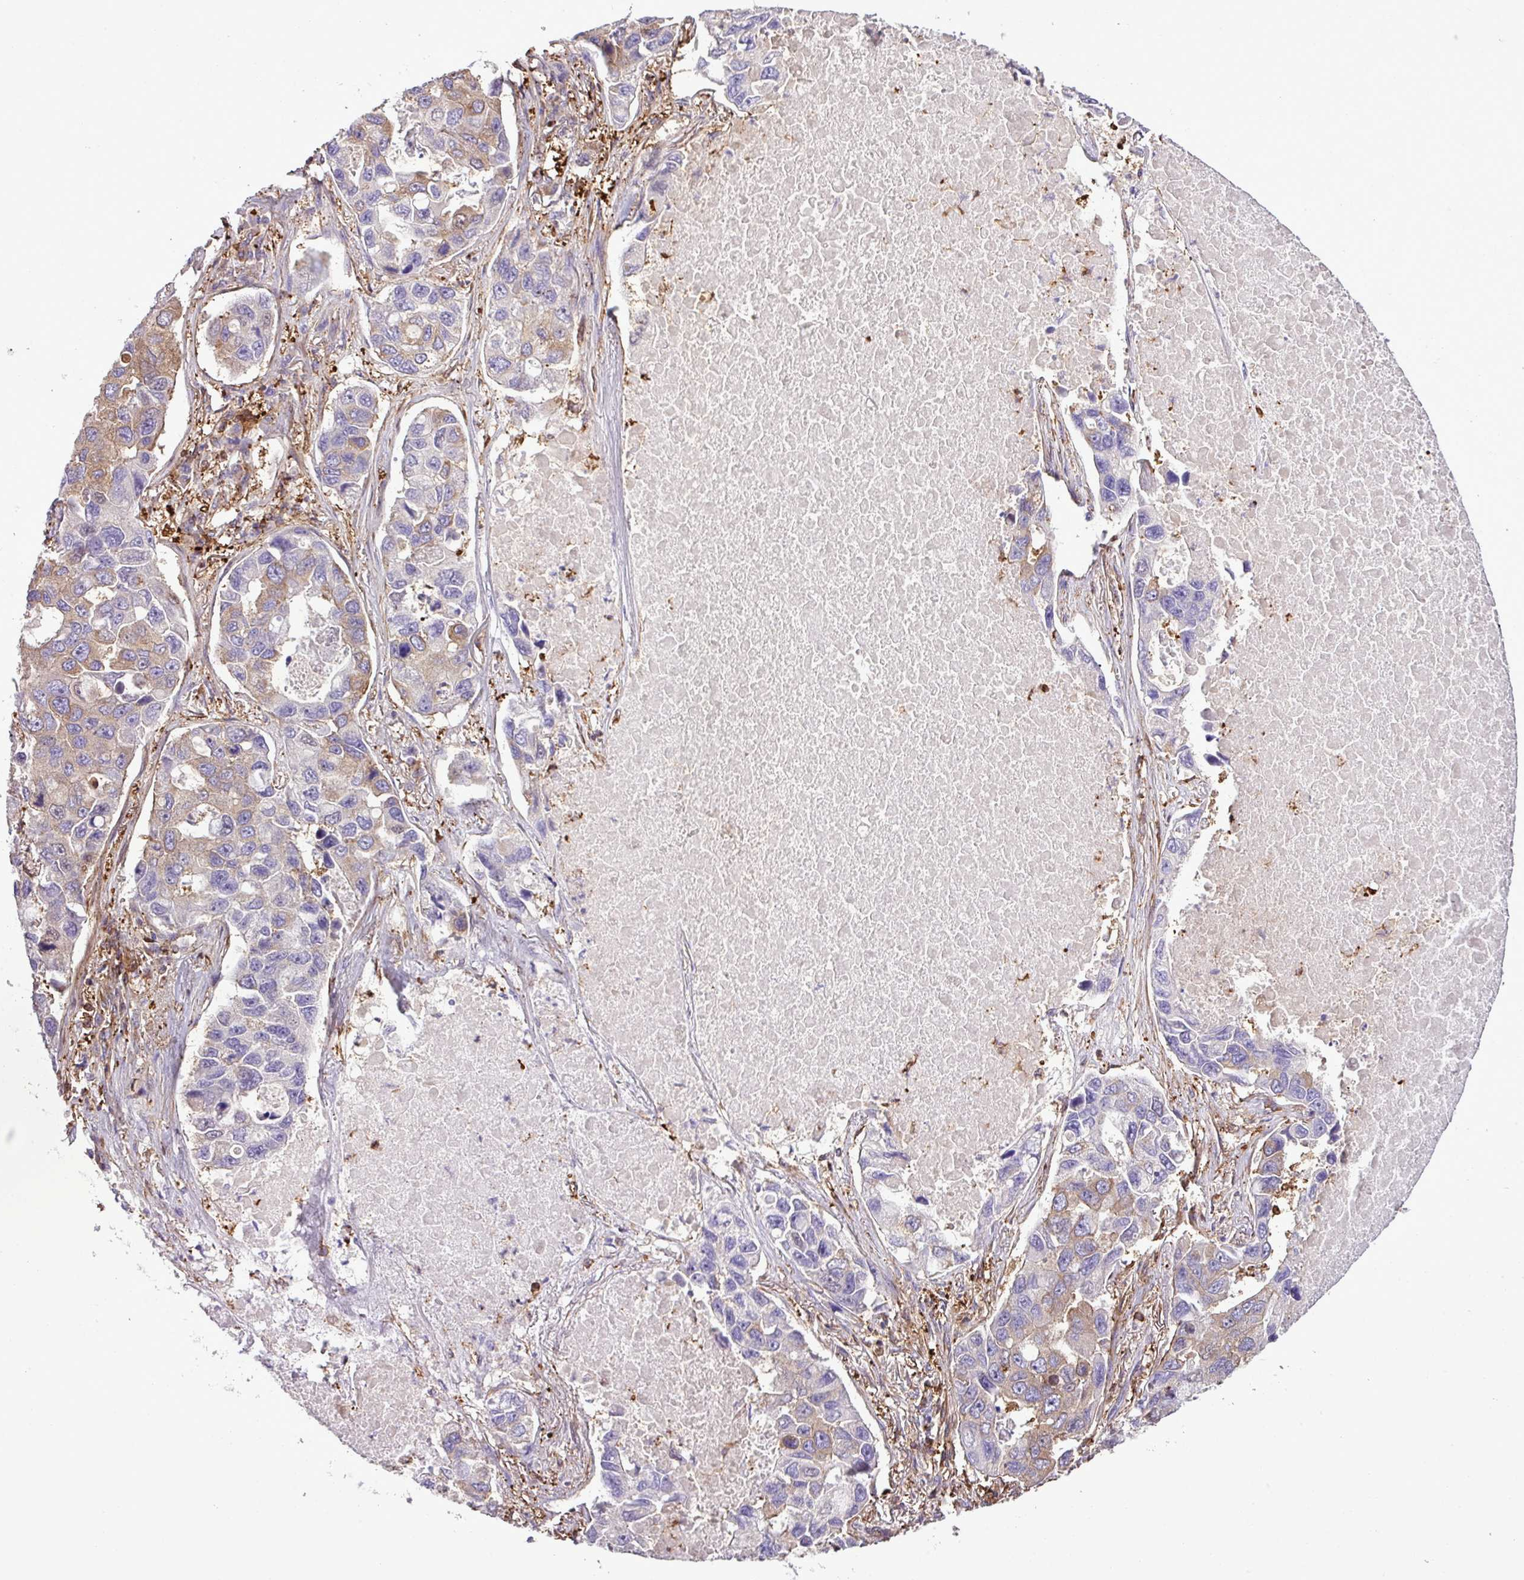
{"staining": {"intensity": "weak", "quantity": "25%-75%", "location": "cytoplasmic/membranous"}, "tissue": "lung cancer", "cell_type": "Tumor cells", "image_type": "cancer", "snomed": [{"axis": "morphology", "description": "Adenocarcinoma, NOS"}, {"axis": "topography", "description": "Lung"}], "caption": "Brown immunohistochemical staining in lung cancer (adenocarcinoma) displays weak cytoplasmic/membranous staining in about 25%-75% of tumor cells.", "gene": "PGAP6", "patient": {"sex": "male", "age": 64}}